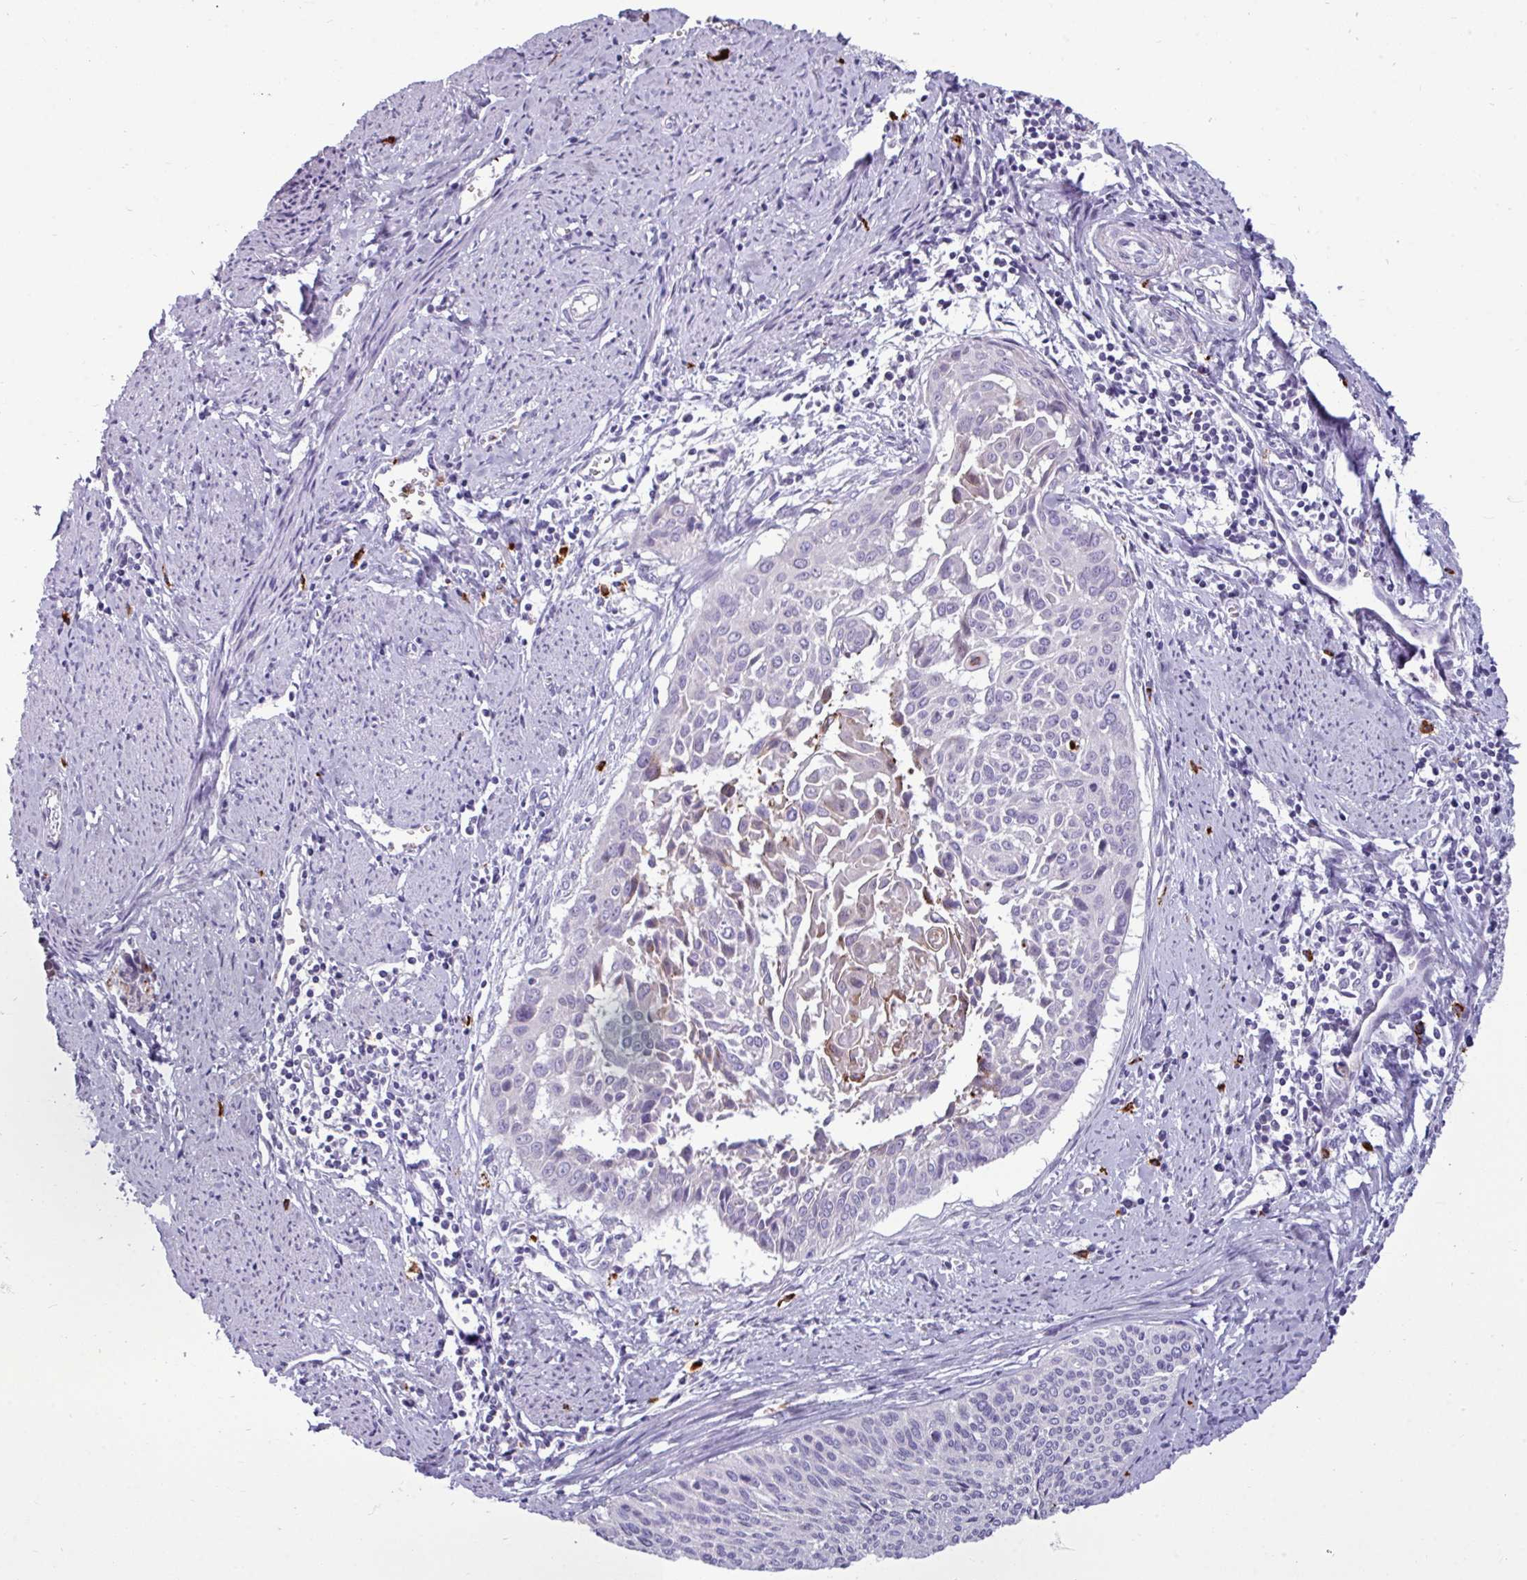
{"staining": {"intensity": "weak", "quantity": "<25%", "location": "cytoplasmic/membranous"}, "tissue": "cervical cancer", "cell_type": "Tumor cells", "image_type": "cancer", "snomed": [{"axis": "morphology", "description": "Squamous cell carcinoma, NOS"}, {"axis": "topography", "description": "Cervix"}], "caption": "This is an immunohistochemistry photomicrograph of human squamous cell carcinoma (cervical). There is no staining in tumor cells.", "gene": "TRIM39", "patient": {"sex": "female", "age": 55}}